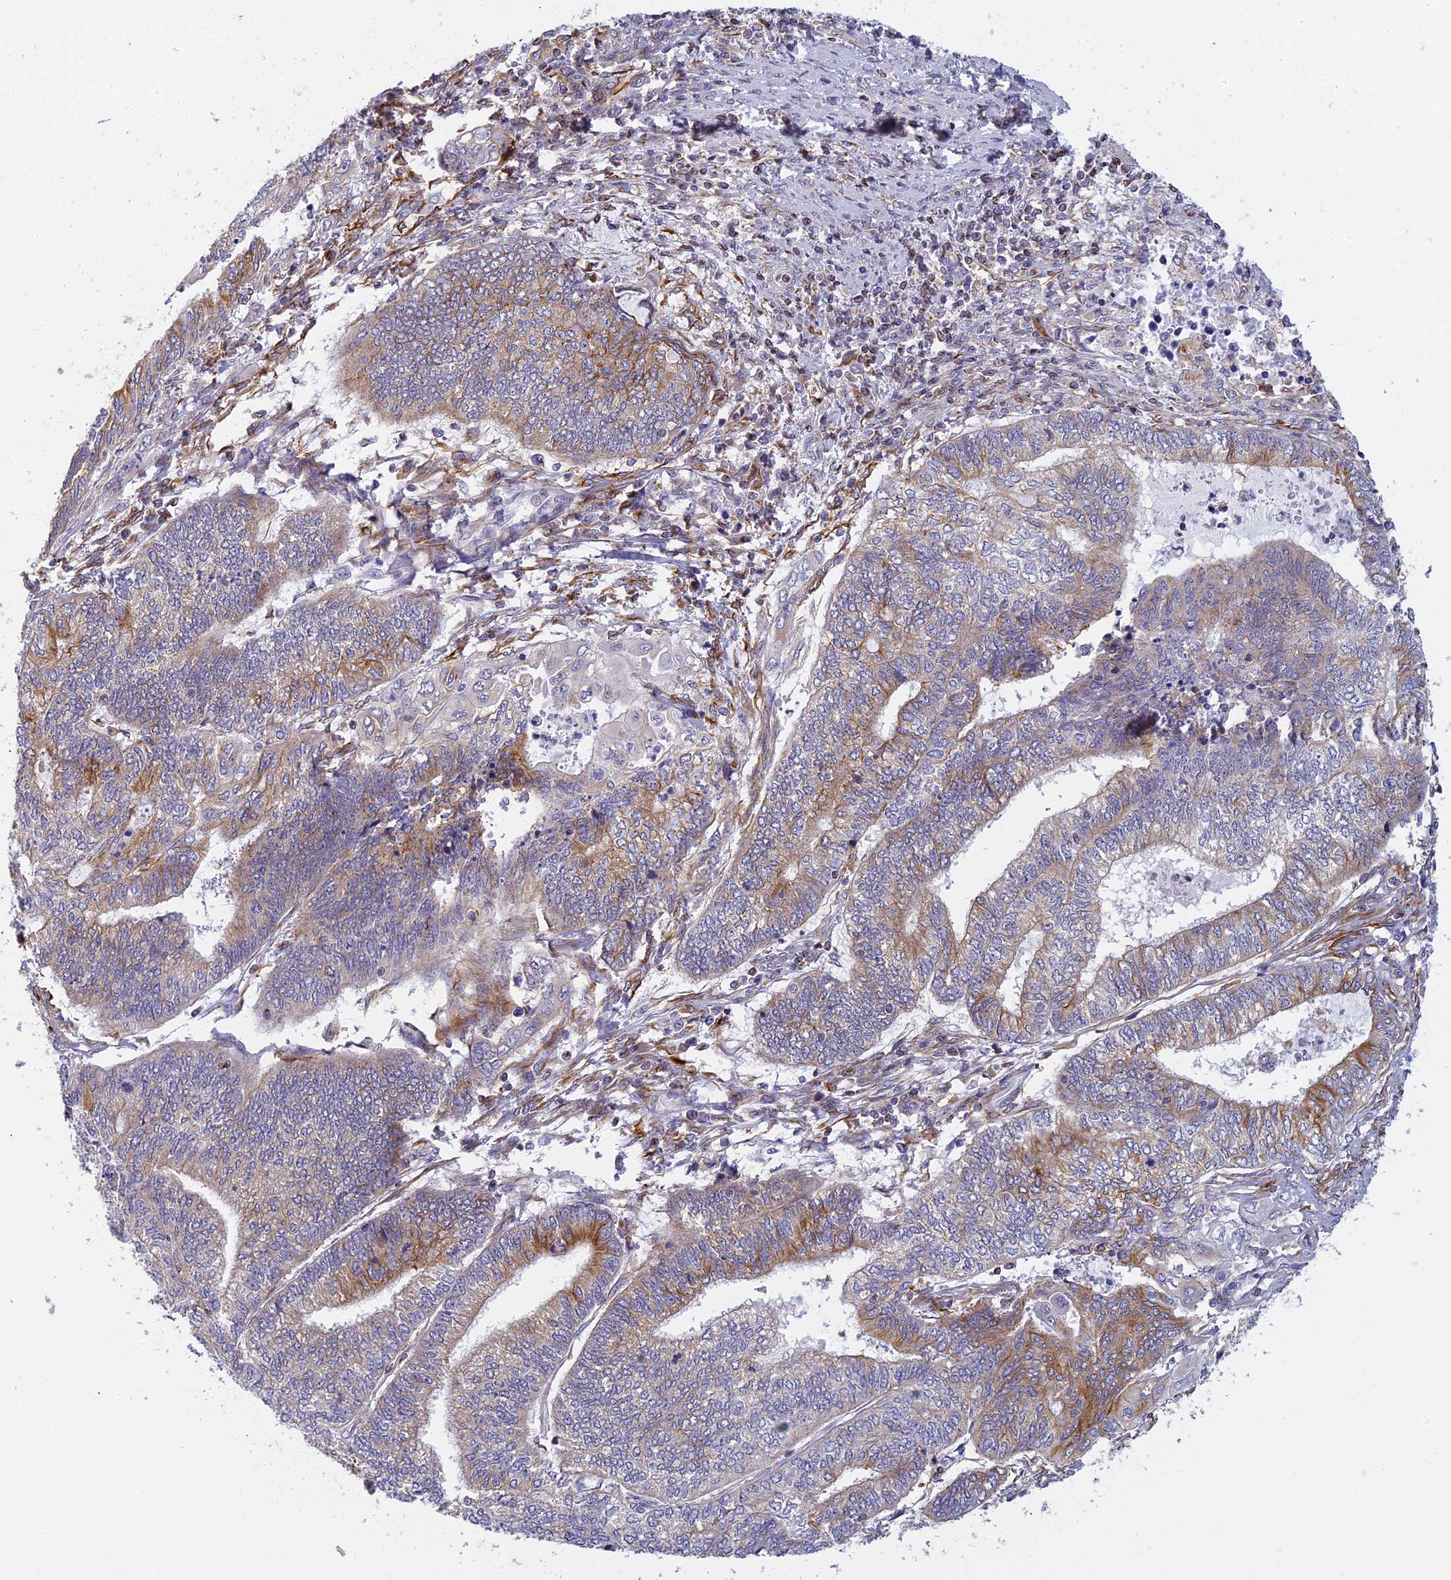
{"staining": {"intensity": "moderate", "quantity": "<25%", "location": "cytoplasmic/membranous"}, "tissue": "endometrial cancer", "cell_type": "Tumor cells", "image_type": "cancer", "snomed": [{"axis": "morphology", "description": "Adenocarcinoma, NOS"}, {"axis": "topography", "description": "Uterus"}, {"axis": "topography", "description": "Endometrium"}], "caption": "Brown immunohistochemical staining in adenocarcinoma (endometrial) reveals moderate cytoplasmic/membranous expression in about <25% of tumor cells. (Stains: DAB (3,3'-diaminobenzidine) in brown, nuclei in blue, Microscopy: brightfield microscopy at high magnification).", "gene": "NOL10", "patient": {"sex": "female", "age": 70}}